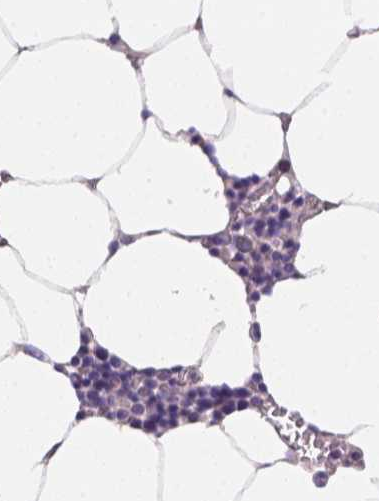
{"staining": {"intensity": "moderate", "quantity": "<25%", "location": "cytoplasmic/membranous,nuclear"}, "tissue": "bone marrow", "cell_type": "Hematopoietic cells", "image_type": "normal", "snomed": [{"axis": "morphology", "description": "Normal tissue, NOS"}, {"axis": "topography", "description": "Bone marrow"}], "caption": "Approximately <25% of hematopoietic cells in unremarkable human bone marrow display moderate cytoplasmic/membranous,nuclear protein staining as visualized by brown immunohistochemical staining.", "gene": "NXPE2", "patient": {"sex": "female", "age": 52}}